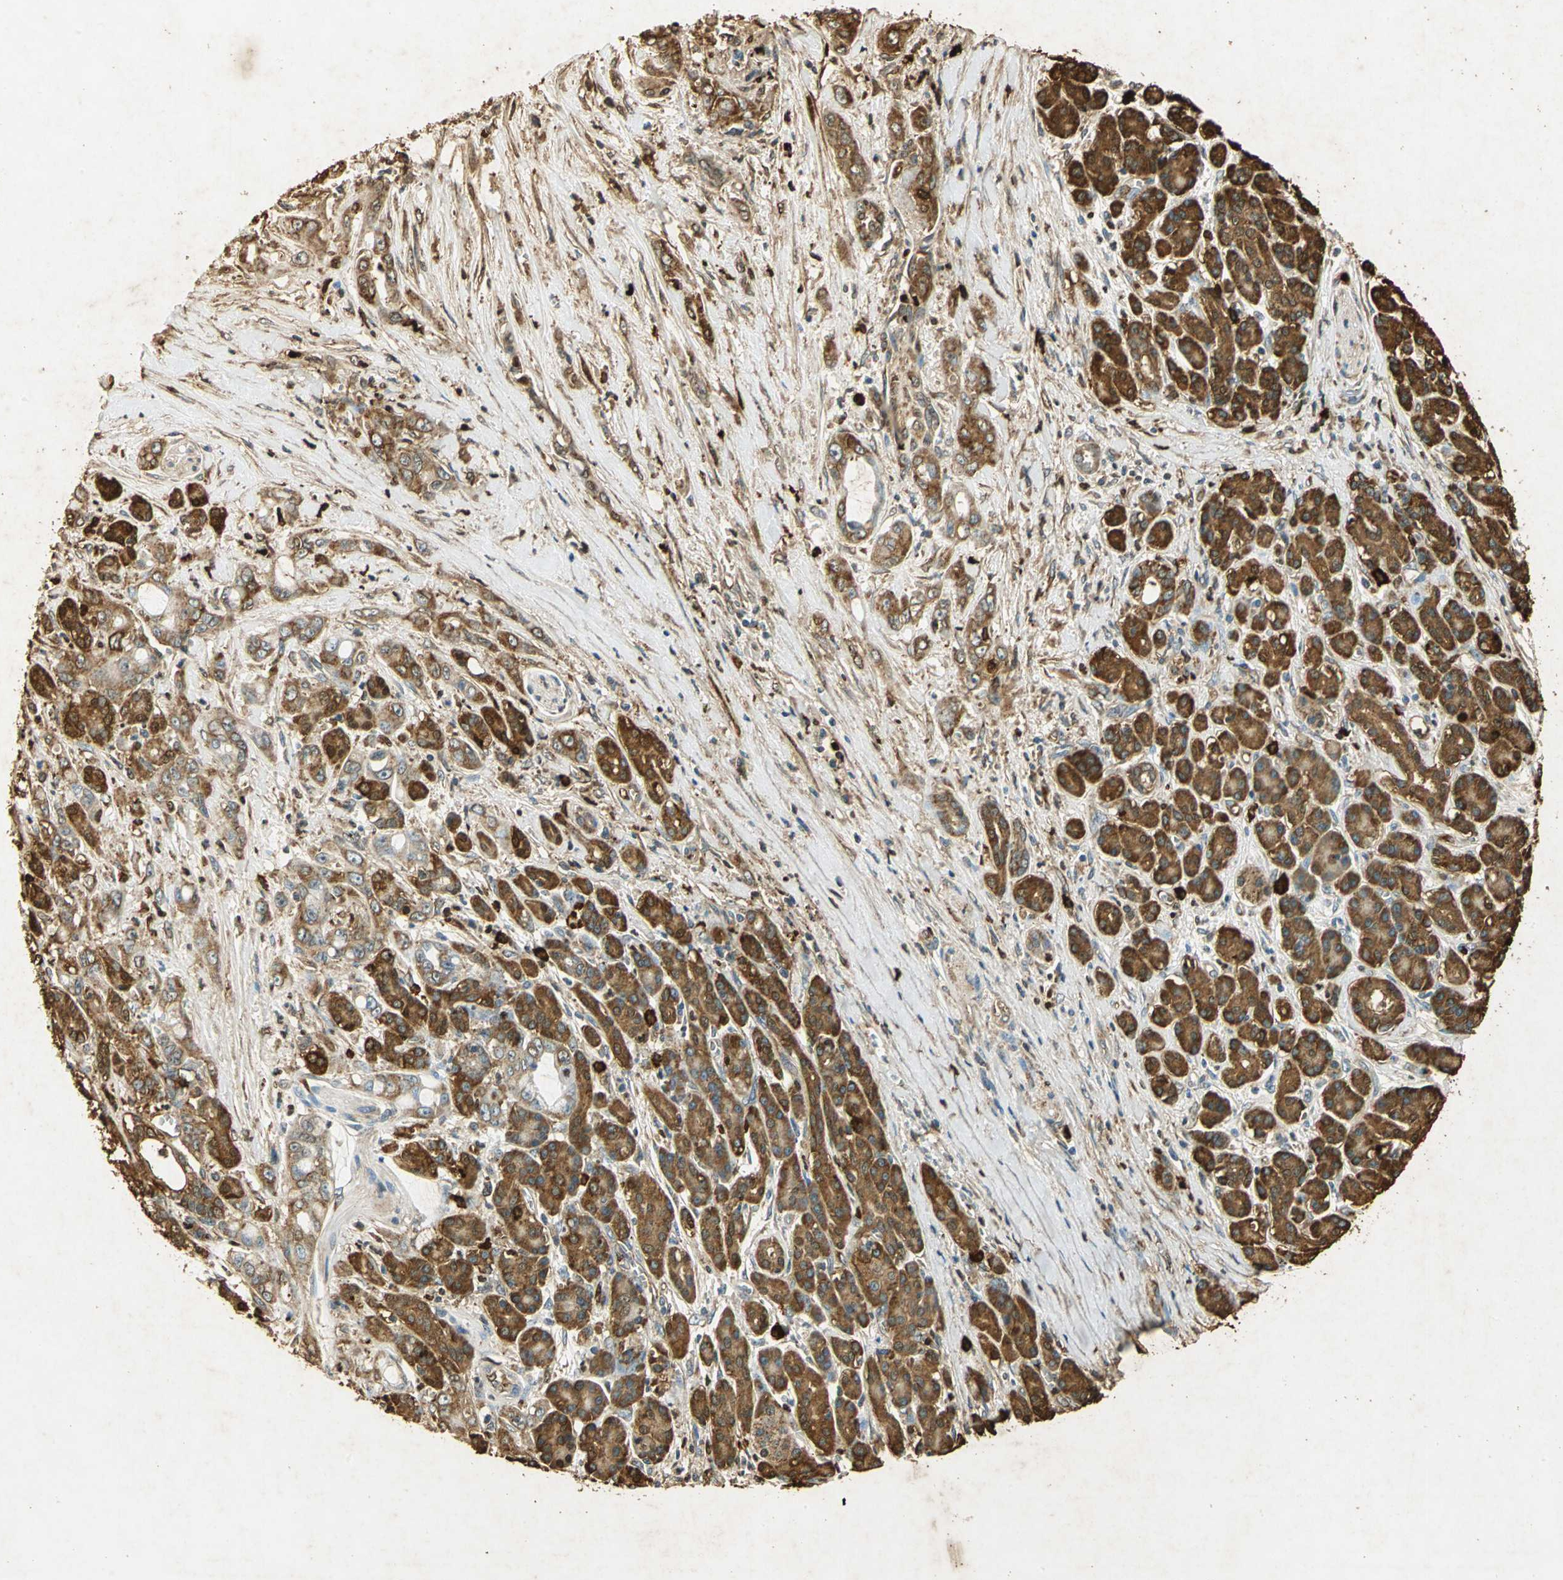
{"staining": {"intensity": "moderate", "quantity": ">75%", "location": "cytoplasmic/membranous,nuclear"}, "tissue": "pancreatic cancer", "cell_type": "Tumor cells", "image_type": "cancer", "snomed": [{"axis": "morphology", "description": "Adenocarcinoma, NOS"}, {"axis": "topography", "description": "Pancreas"}], "caption": "A medium amount of moderate cytoplasmic/membranous and nuclear staining is present in approximately >75% of tumor cells in adenocarcinoma (pancreatic) tissue.", "gene": "ANXA4", "patient": {"sex": "male", "age": 59}}